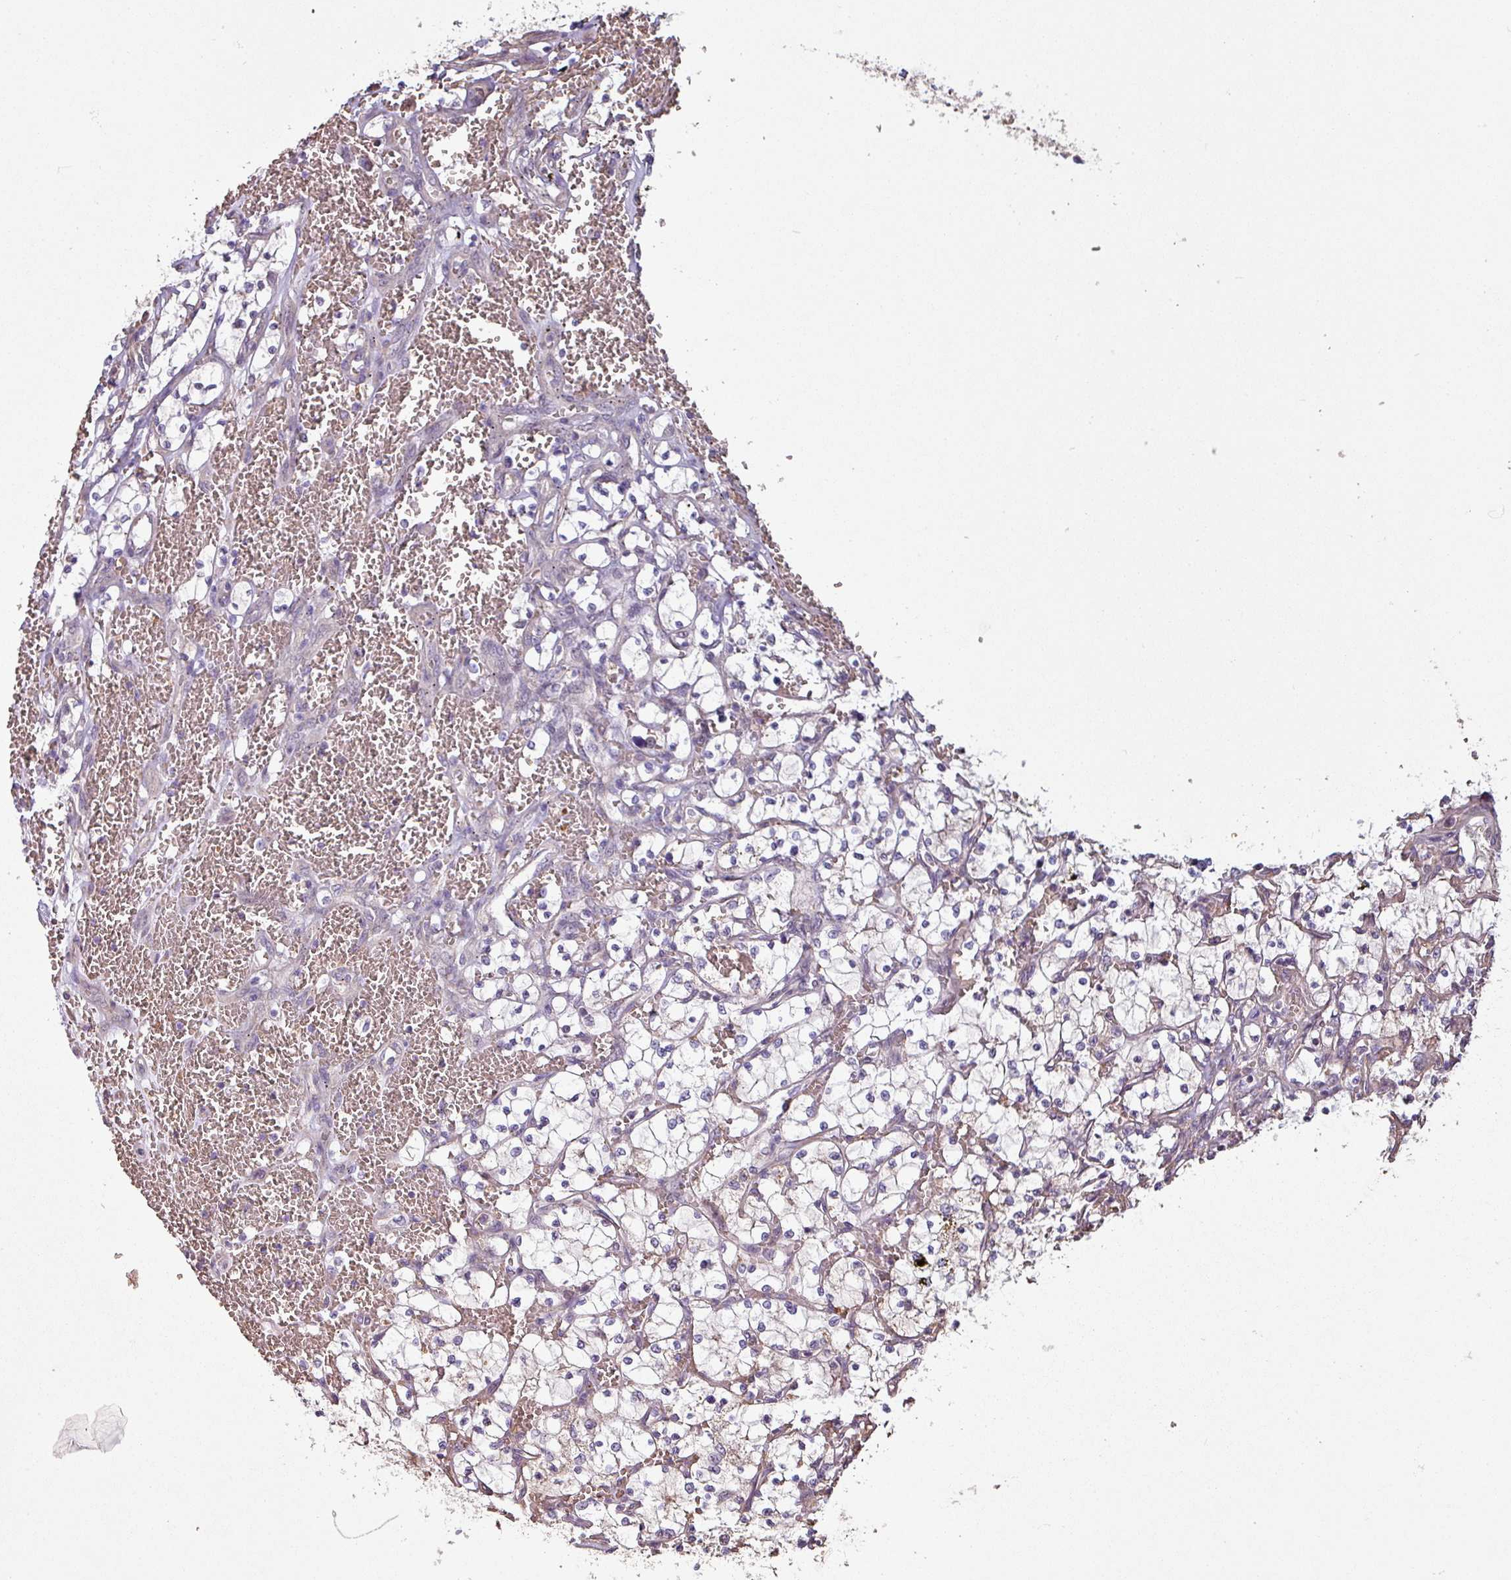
{"staining": {"intensity": "negative", "quantity": "none", "location": "none"}, "tissue": "renal cancer", "cell_type": "Tumor cells", "image_type": "cancer", "snomed": [{"axis": "morphology", "description": "Adenocarcinoma, NOS"}, {"axis": "topography", "description": "Kidney"}], "caption": "High magnification brightfield microscopy of adenocarcinoma (renal) stained with DAB (brown) and counterstained with hematoxylin (blue): tumor cells show no significant staining.", "gene": "NHSL2", "patient": {"sex": "female", "age": 69}}